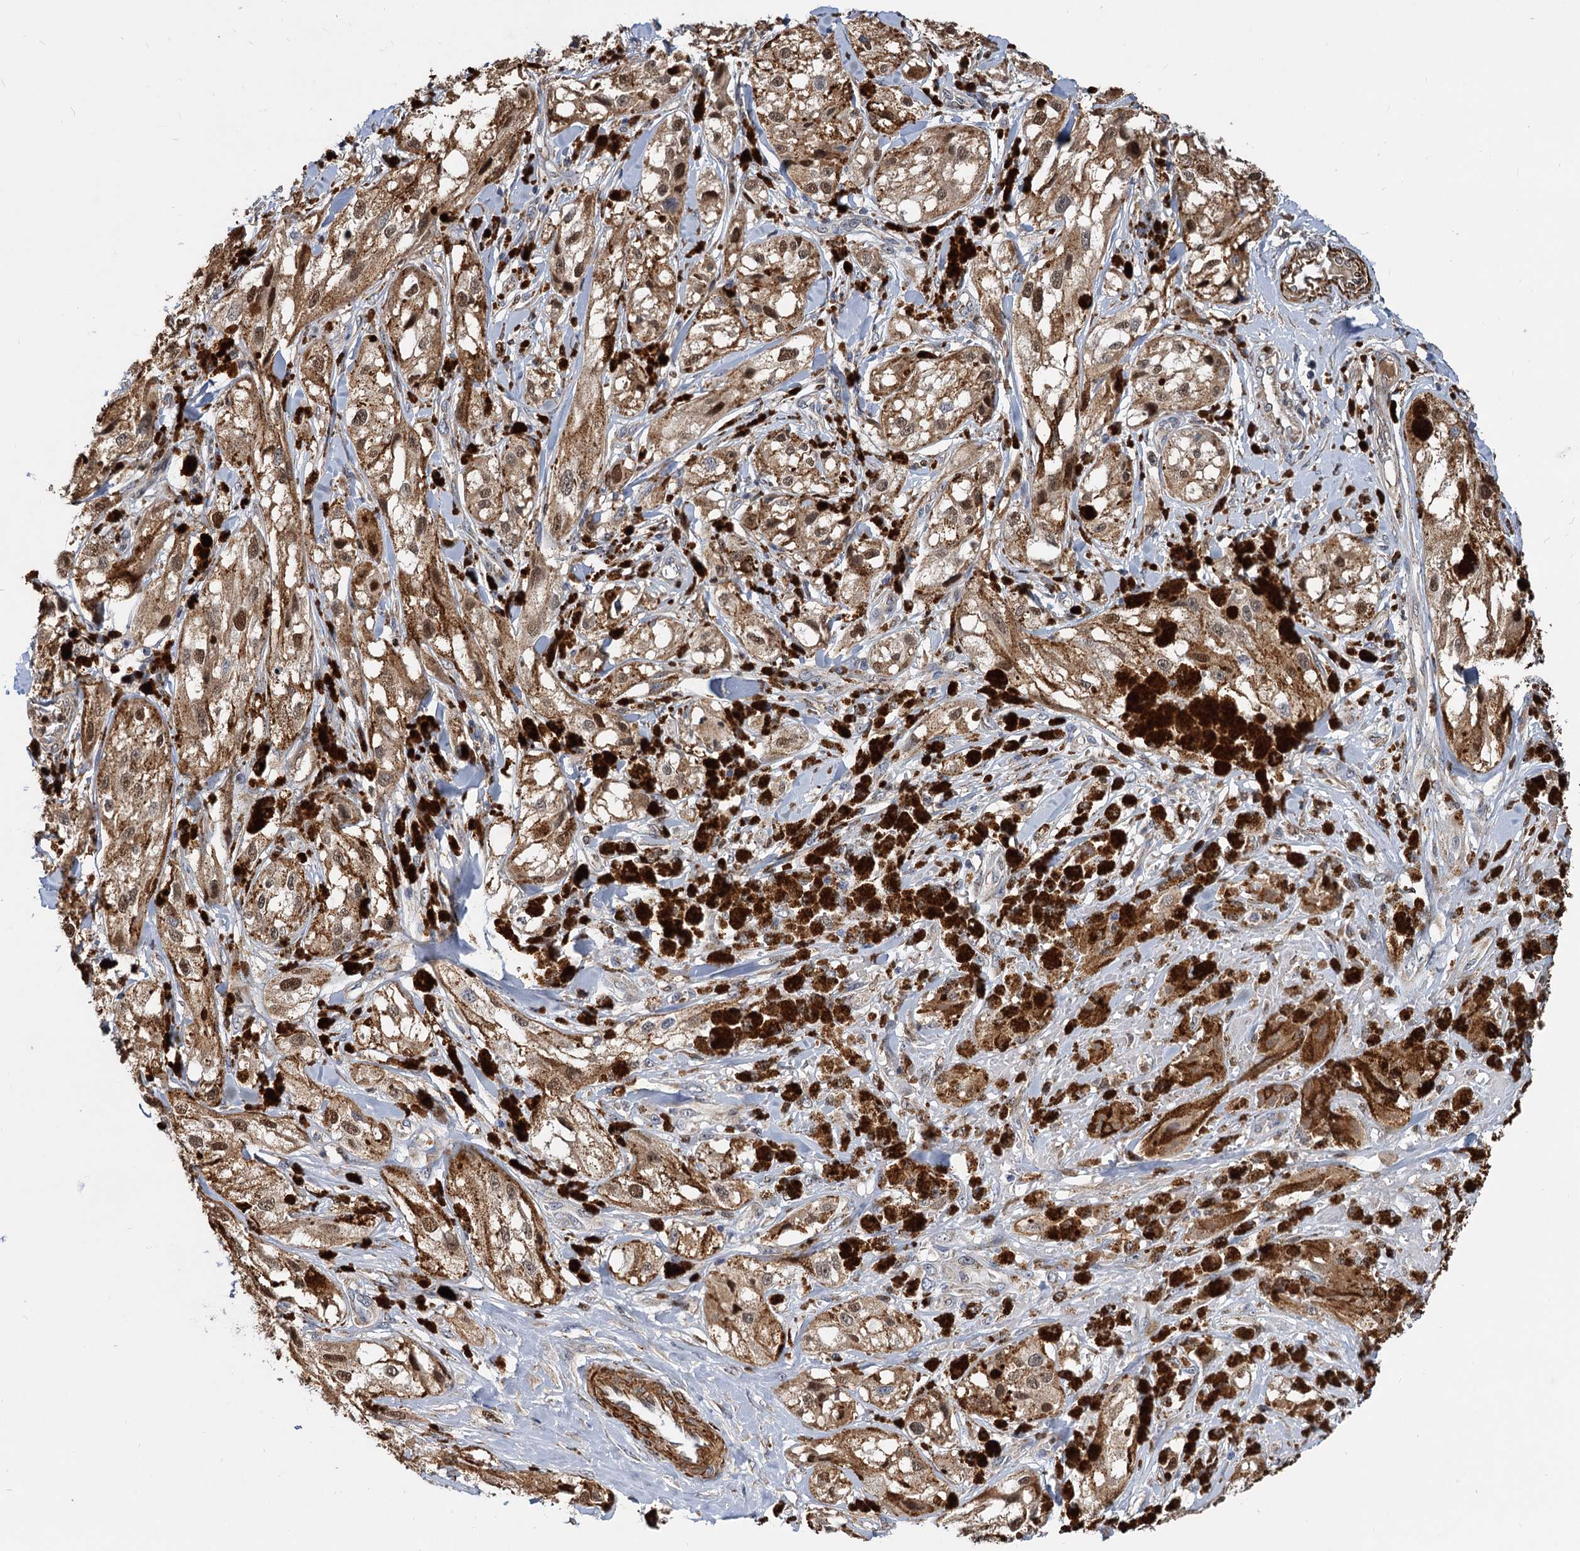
{"staining": {"intensity": "moderate", "quantity": ">75%", "location": "cytoplasmic/membranous,nuclear"}, "tissue": "melanoma", "cell_type": "Tumor cells", "image_type": "cancer", "snomed": [{"axis": "morphology", "description": "Malignant melanoma, NOS"}, {"axis": "topography", "description": "Skin"}], "caption": "Tumor cells display moderate cytoplasmic/membranous and nuclear expression in about >75% of cells in melanoma.", "gene": "ALKBH7", "patient": {"sex": "male", "age": 88}}